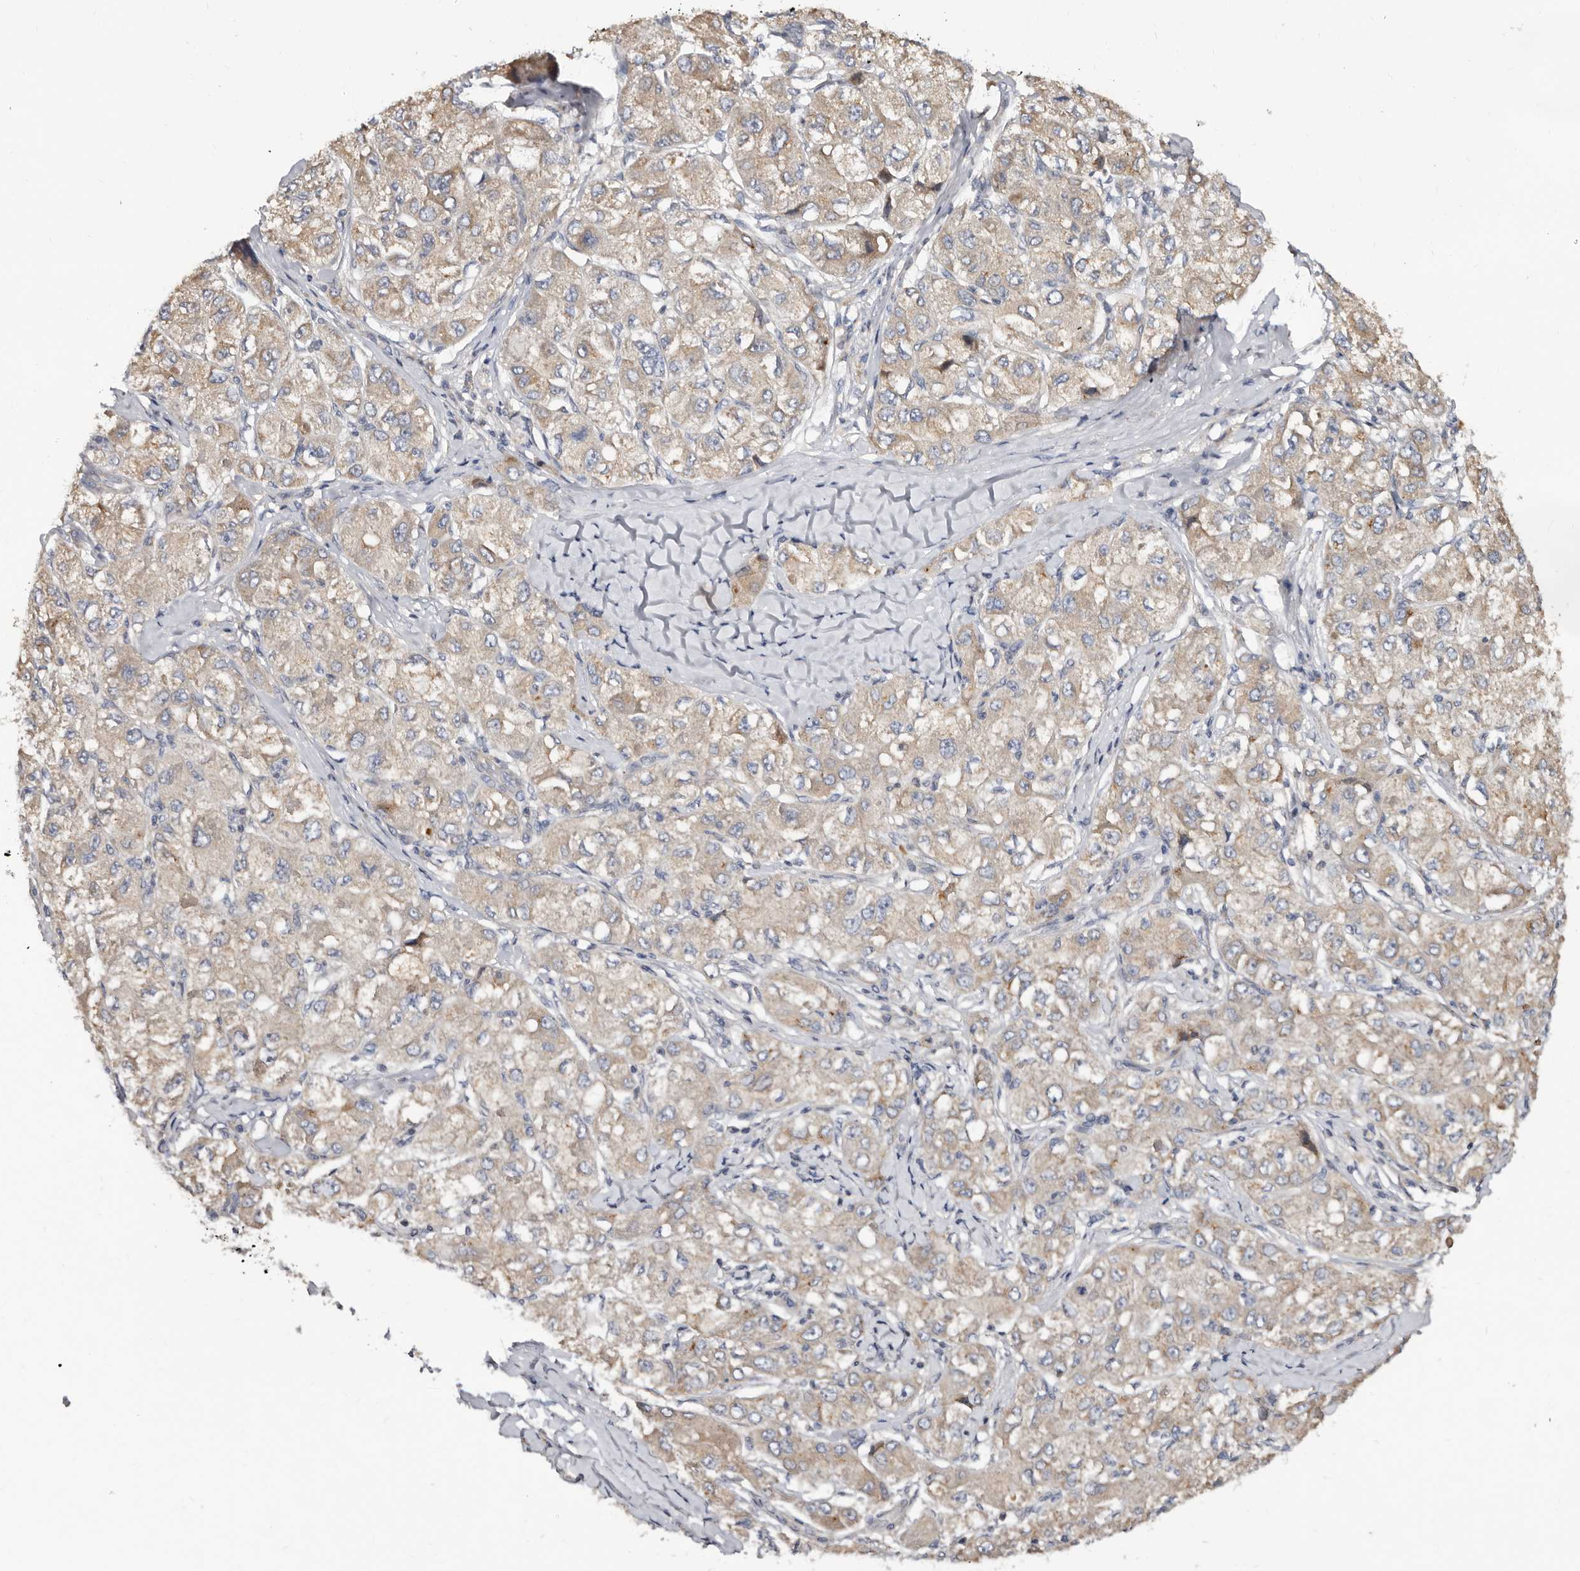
{"staining": {"intensity": "weak", "quantity": ">75%", "location": "cytoplasmic/membranous"}, "tissue": "liver cancer", "cell_type": "Tumor cells", "image_type": "cancer", "snomed": [{"axis": "morphology", "description": "Carcinoma, Hepatocellular, NOS"}, {"axis": "topography", "description": "Liver"}], "caption": "Tumor cells reveal low levels of weak cytoplasmic/membranous positivity in about >75% of cells in human liver hepatocellular carcinoma. Ihc stains the protein of interest in brown and the nuclei are stained blue.", "gene": "ASIC5", "patient": {"sex": "male", "age": 80}}